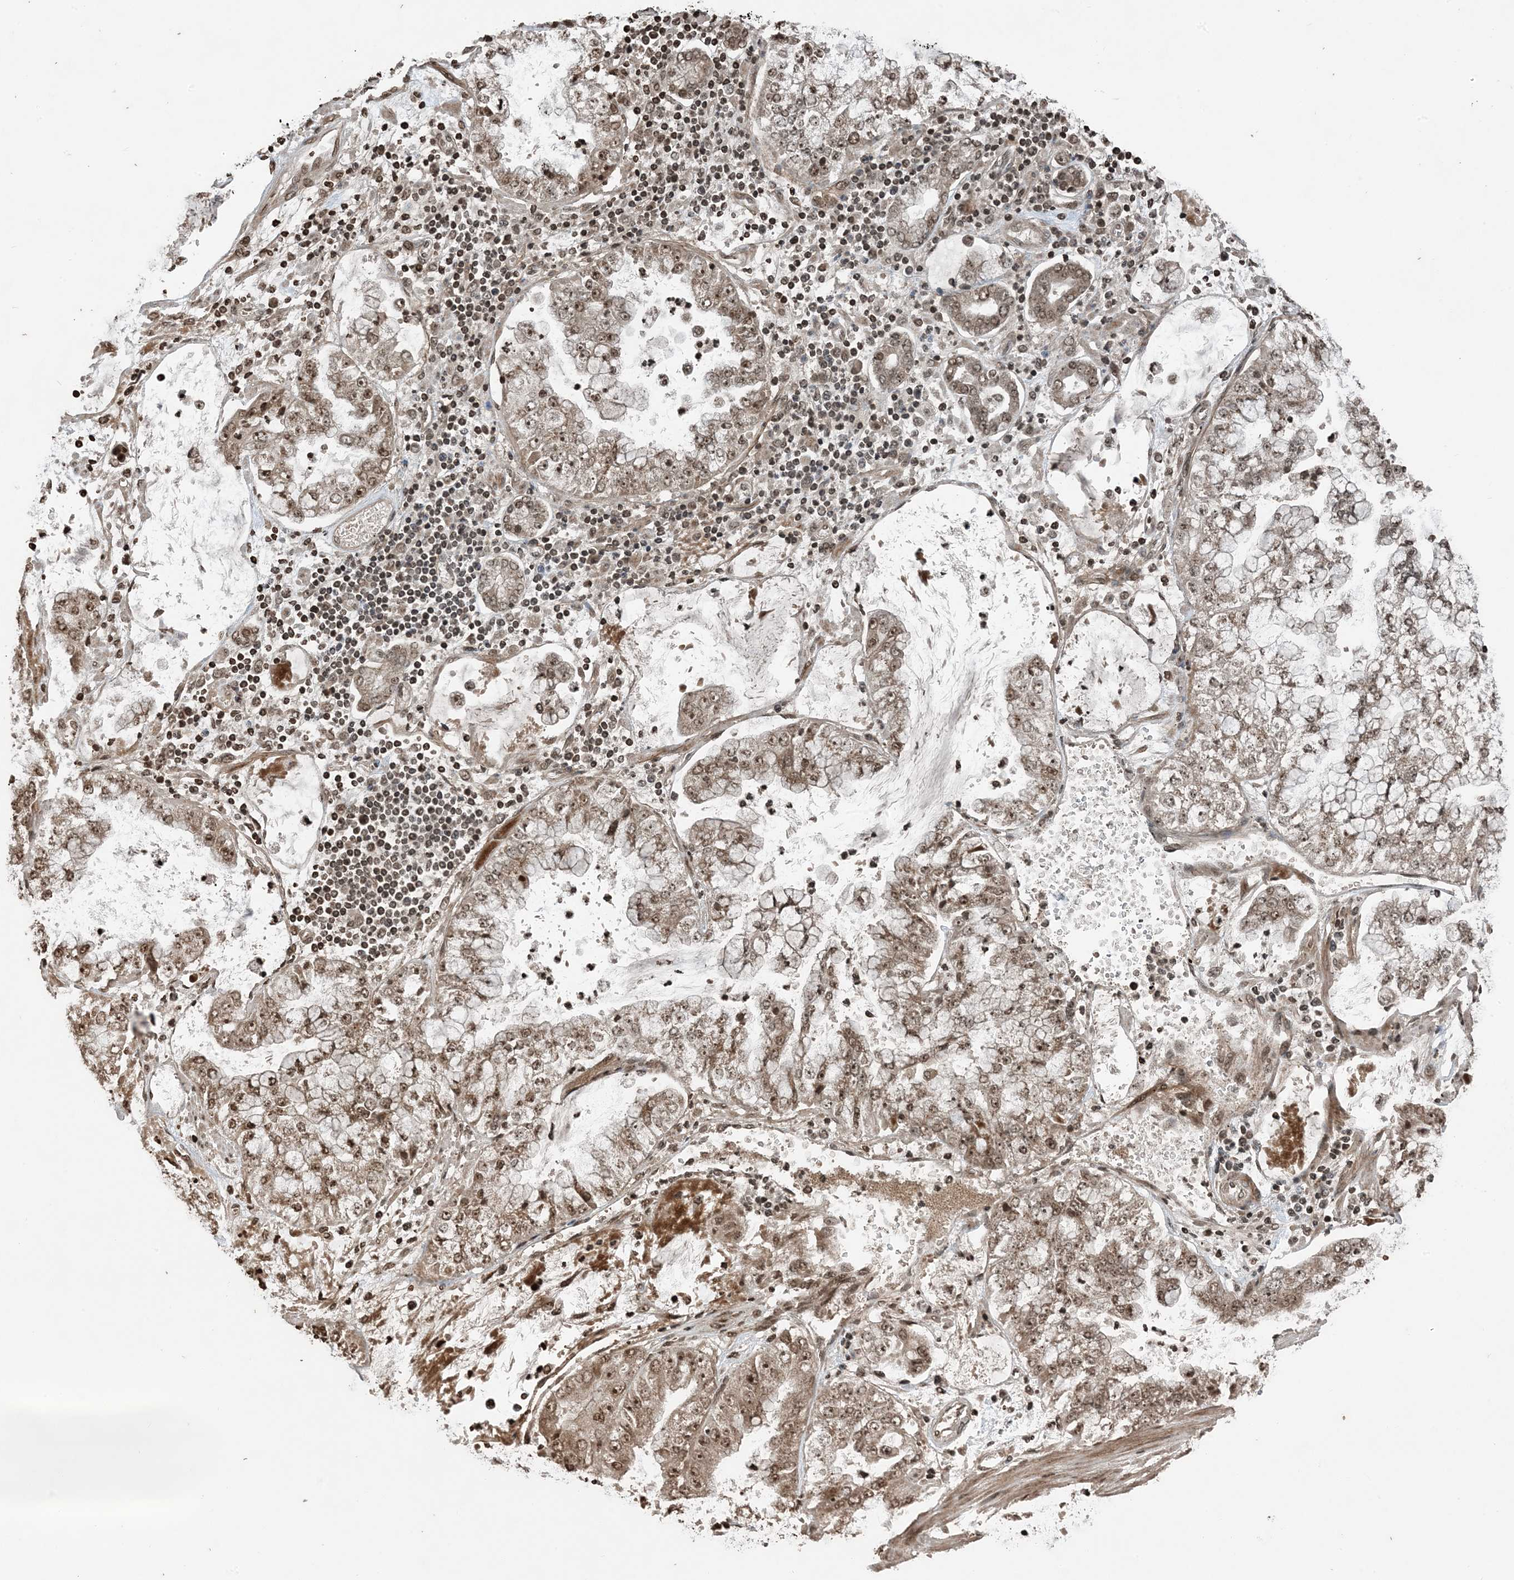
{"staining": {"intensity": "moderate", "quantity": ">75%", "location": "cytoplasmic/membranous,nuclear"}, "tissue": "stomach cancer", "cell_type": "Tumor cells", "image_type": "cancer", "snomed": [{"axis": "morphology", "description": "Adenocarcinoma, NOS"}, {"axis": "topography", "description": "Stomach"}], "caption": "High-power microscopy captured an immunohistochemistry (IHC) photomicrograph of stomach cancer (adenocarcinoma), revealing moderate cytoplasmic/membranous and nuclear positivity in about >75% of tumor cells. (brown staining indicates protein expression, while blue staining denotes nuclei).", "gene": "ZFAND2B", "patient": {"sex": "male", "age": 76}}